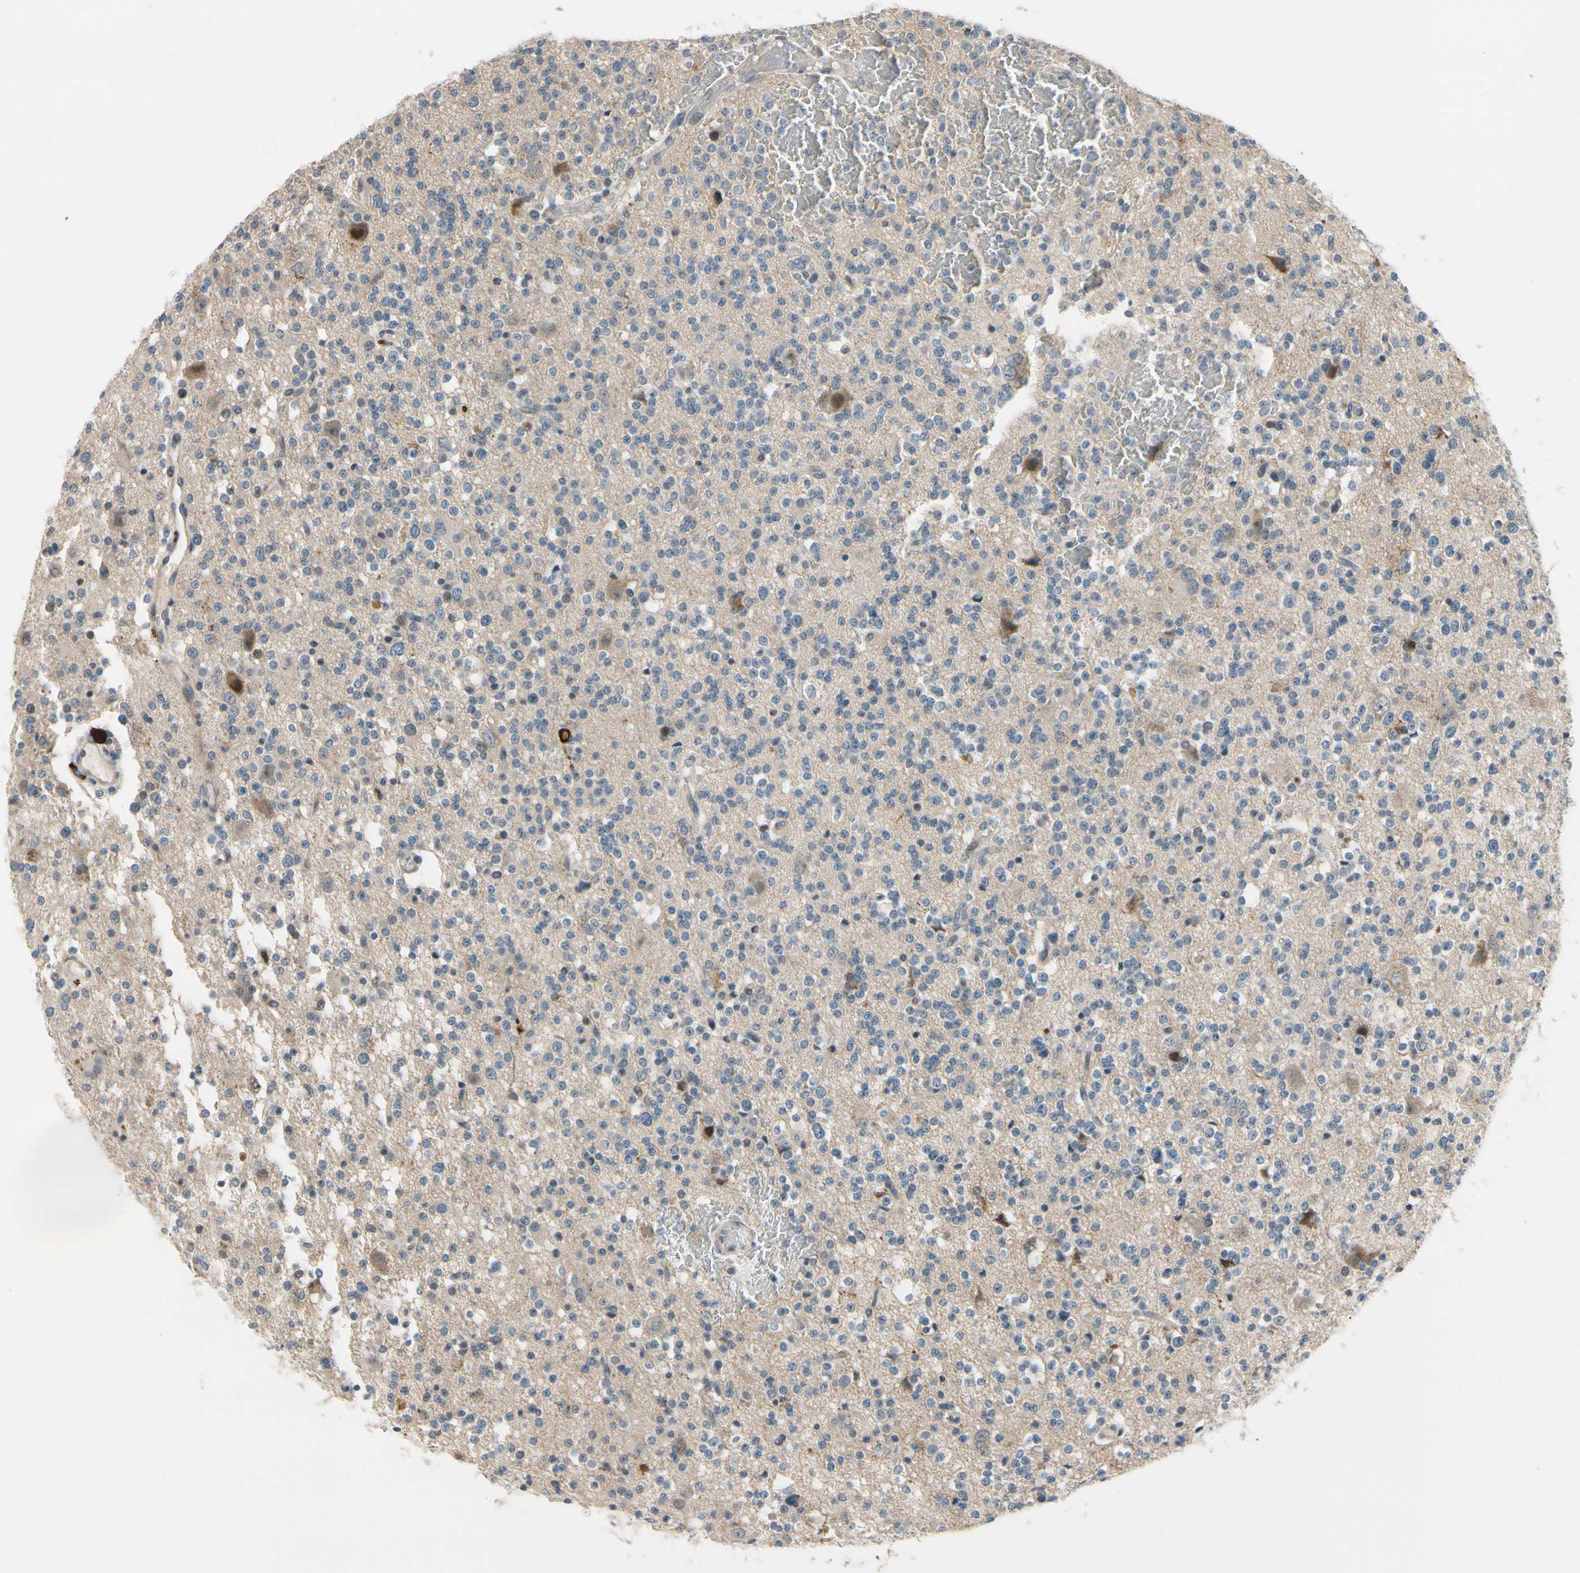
{"staining": {"intensity": "strong", "quantity": "<25%", "location": "cytoplasmic/membranous"}, "tissue": "glioma", "cell_type": "Tumor cells", "image_type": "cancer", "snomed": [{"axis": "morphology", "description": "Glioma, malignant, High grade"}, {"axis": "topography", "description": "Brain"}], "caption": "IHC photomicrograph of human glioma stained for a protein (brown), which reveals medium levels of strong cytoplasmic/membranous staining in about <25% of tumor cells.", "gene": "SLC27A6", "patient": {"sex": "male", "age": 47}}